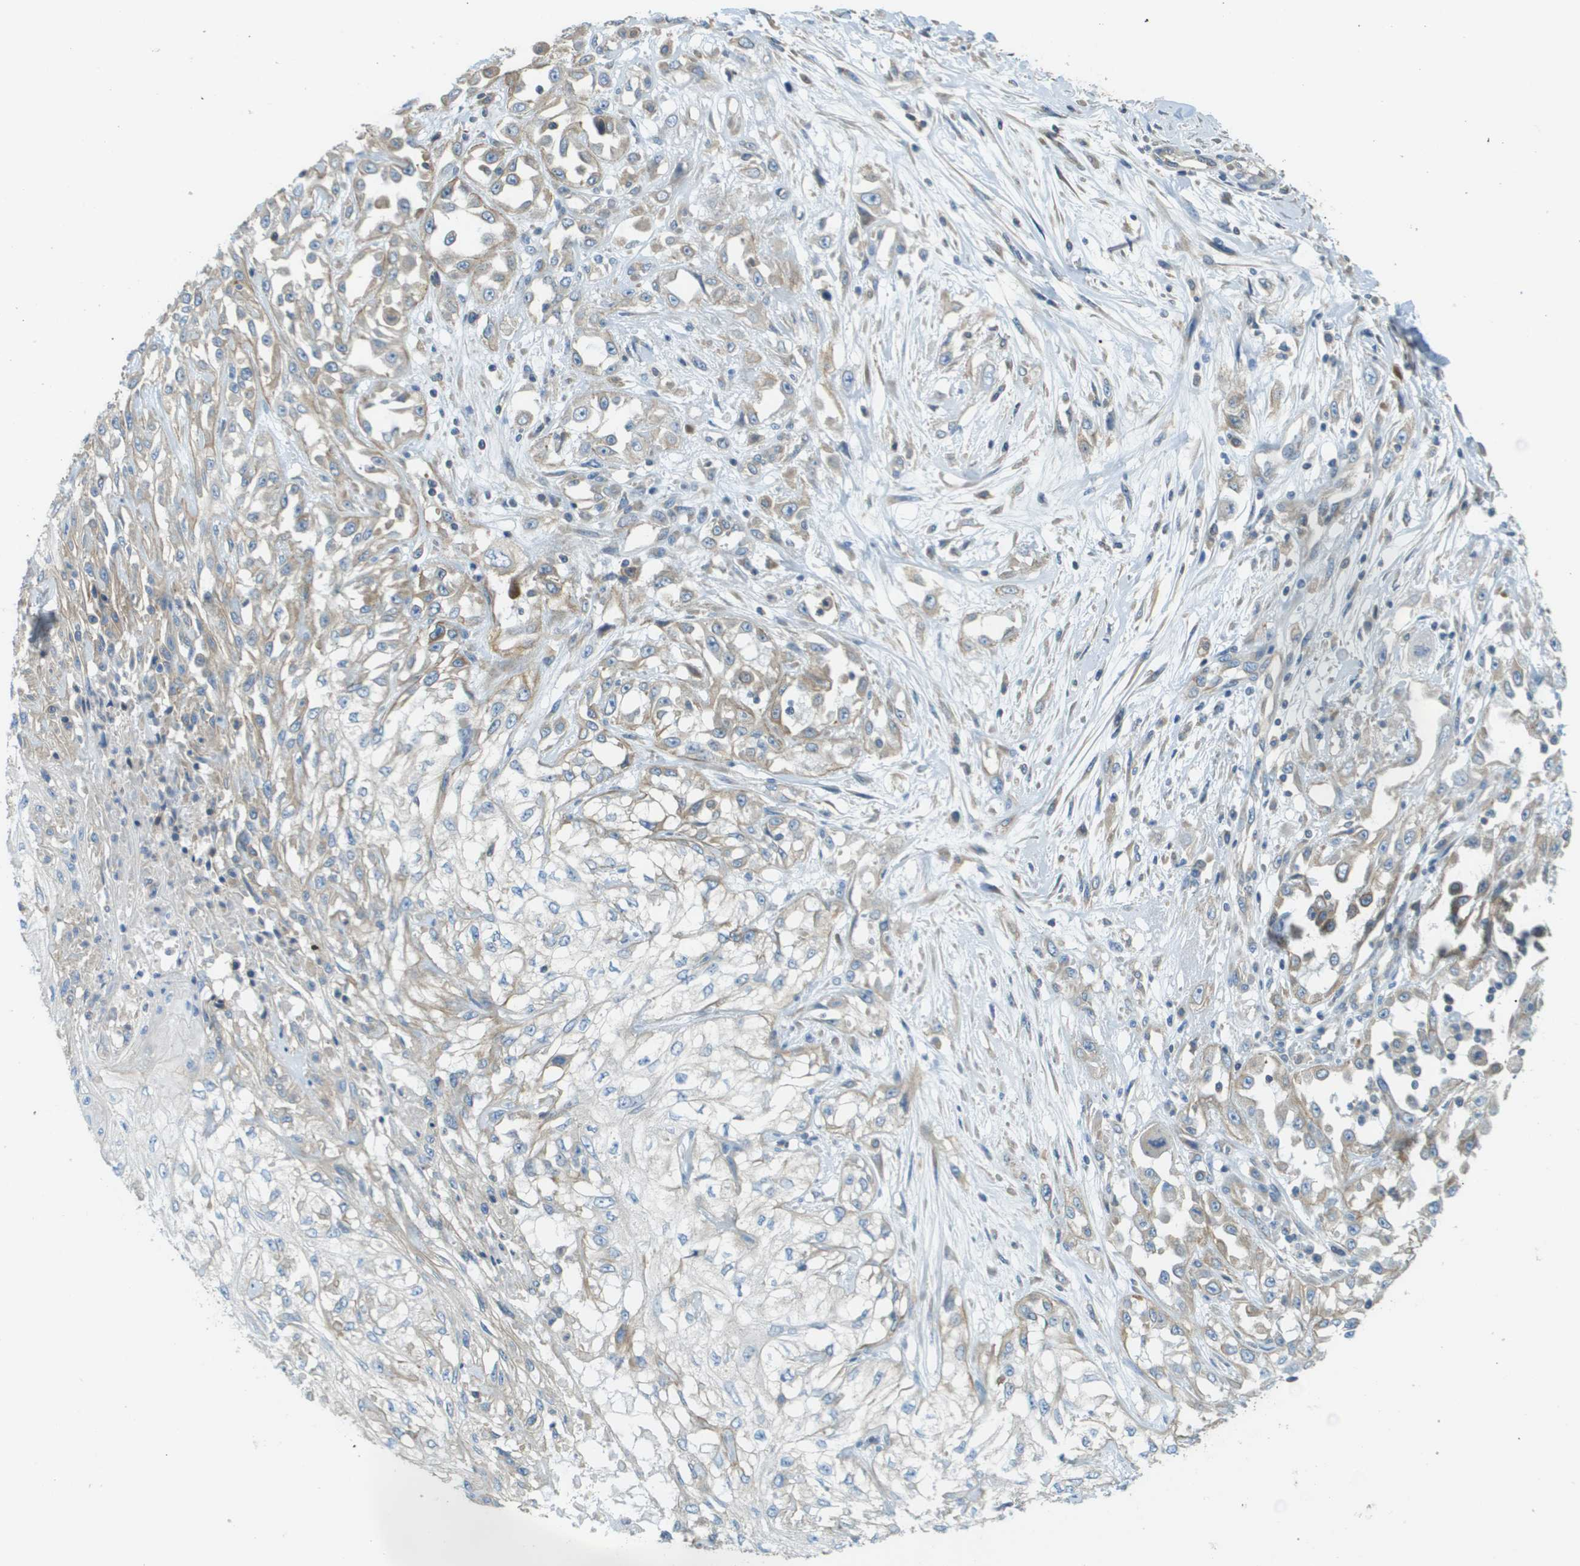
{"staining": {"intensity": "weak", "quantity": "<25%", "location": "cytoplasmic/membranous"}, "tissue": "skin cancer", "cell_type": "Tumor cells", "image_type": "cancer", "snomed": [{"axis": "morphology", "description": "Squamous cell carcinoma, NOS"}, {"axis": "morphology", "description": "Squamous cell carcinoma, metastatic, NOS"}, {"axis": "topography", "description": "Skin"}, {"axis": "topography", "description": "Lymph node"}], "caption": "High magnification brightfield microscopy of skin squamous cell carcinoma stained with DAB (3,3'-diaminobenzidine) (brown) and counterstained with hematoxylin (blue): tumor cells show no significant staining.", "gene": "DNAJB11", "patient": {"sex": "male", "age": 75}}